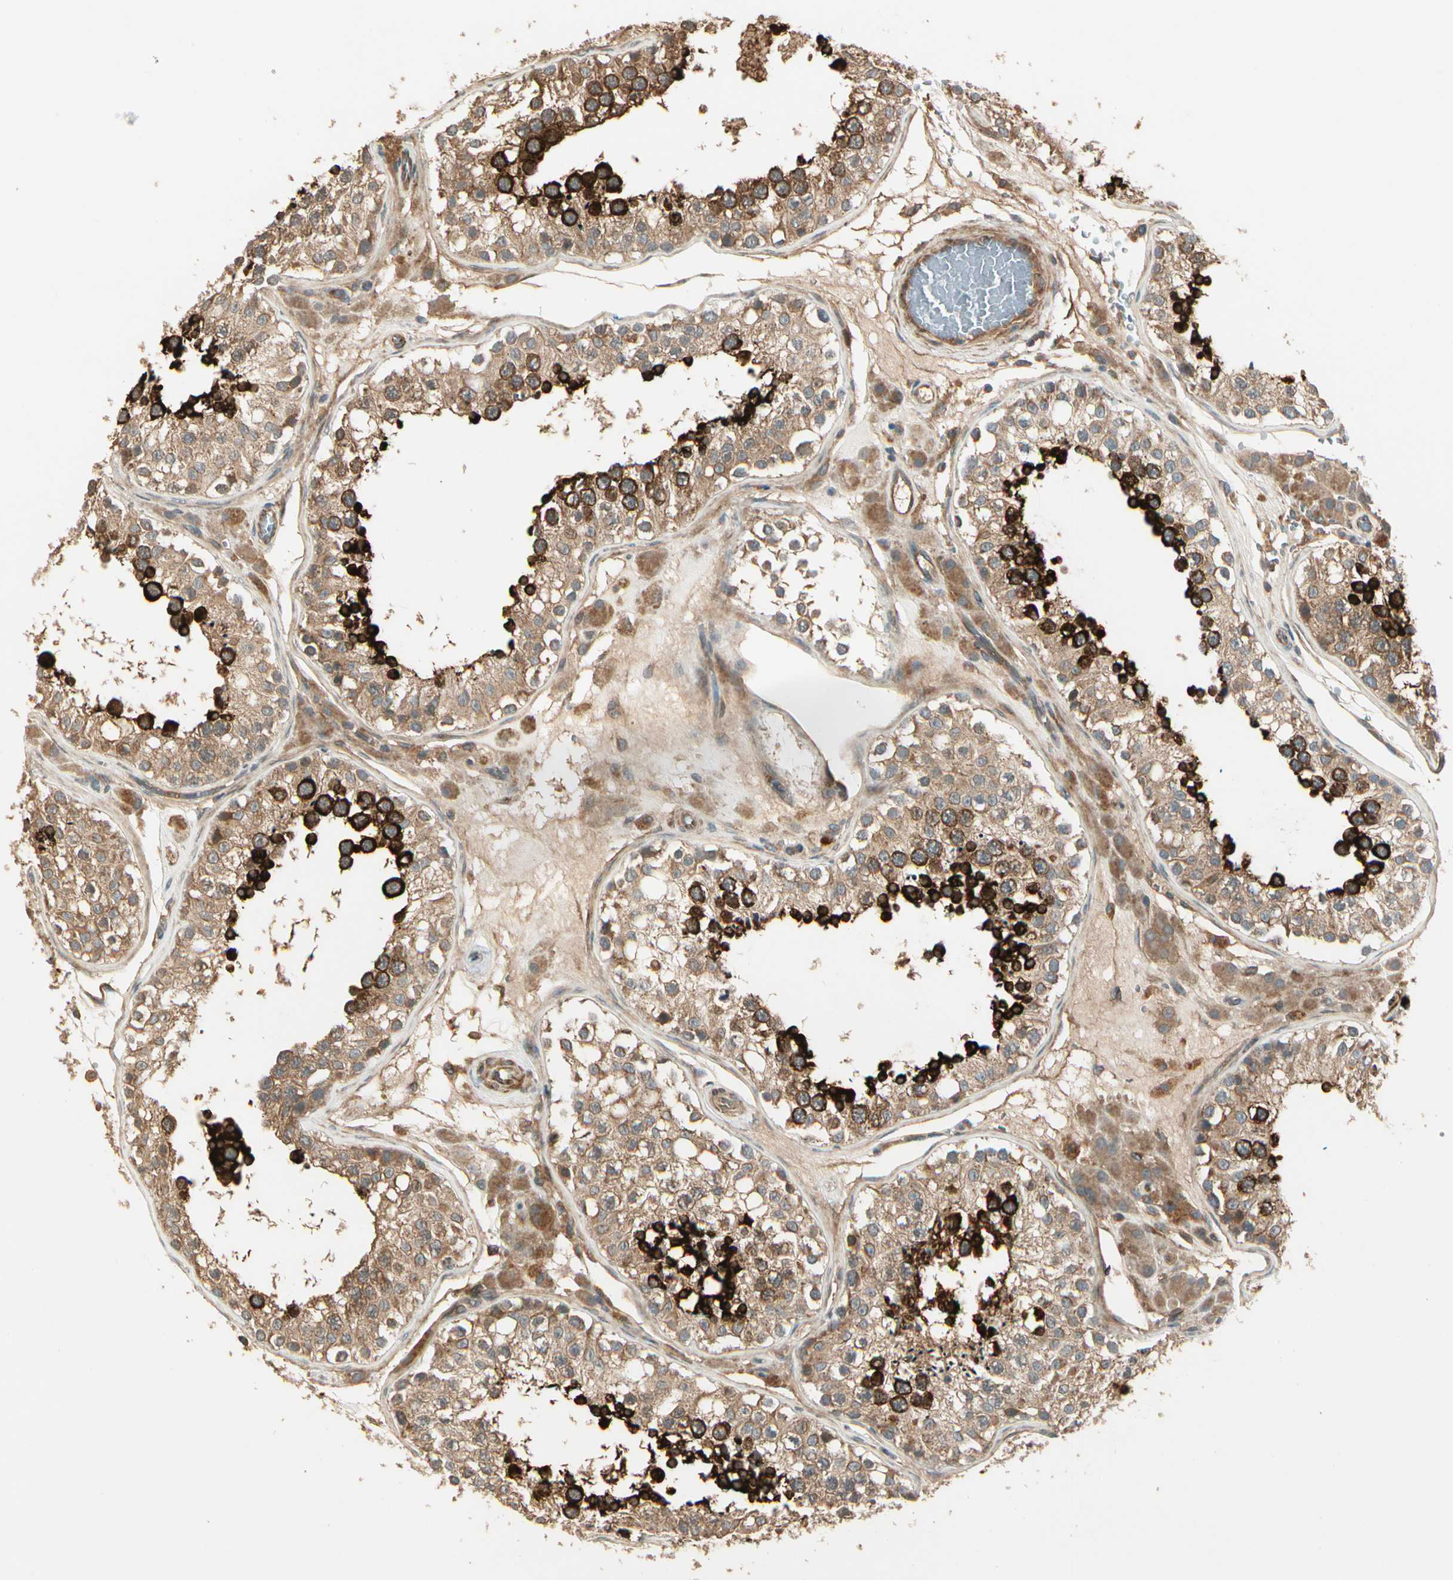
{"staining": {"intensity": "strong", "quantity": ">75%", "location": "cytoplasmic/membranous"}, "tissue": "testis", "cell_type": "Cells in seminiferous ducts", "image_type": "normal", "snomed": [{"axis": "morphology", "description": "Normal tissue, NOS"}, {"axis": "topography", "description": "Testis"}], "caption": "Immunohistochemical staining of benign human testis displays >75% levels of strong cytoplasmic/membranous protein staining in approximately >75% of cells in seminiferous ducts.", "gene": "ACVR1", "patient": {"sex": "male", "age": 26}}